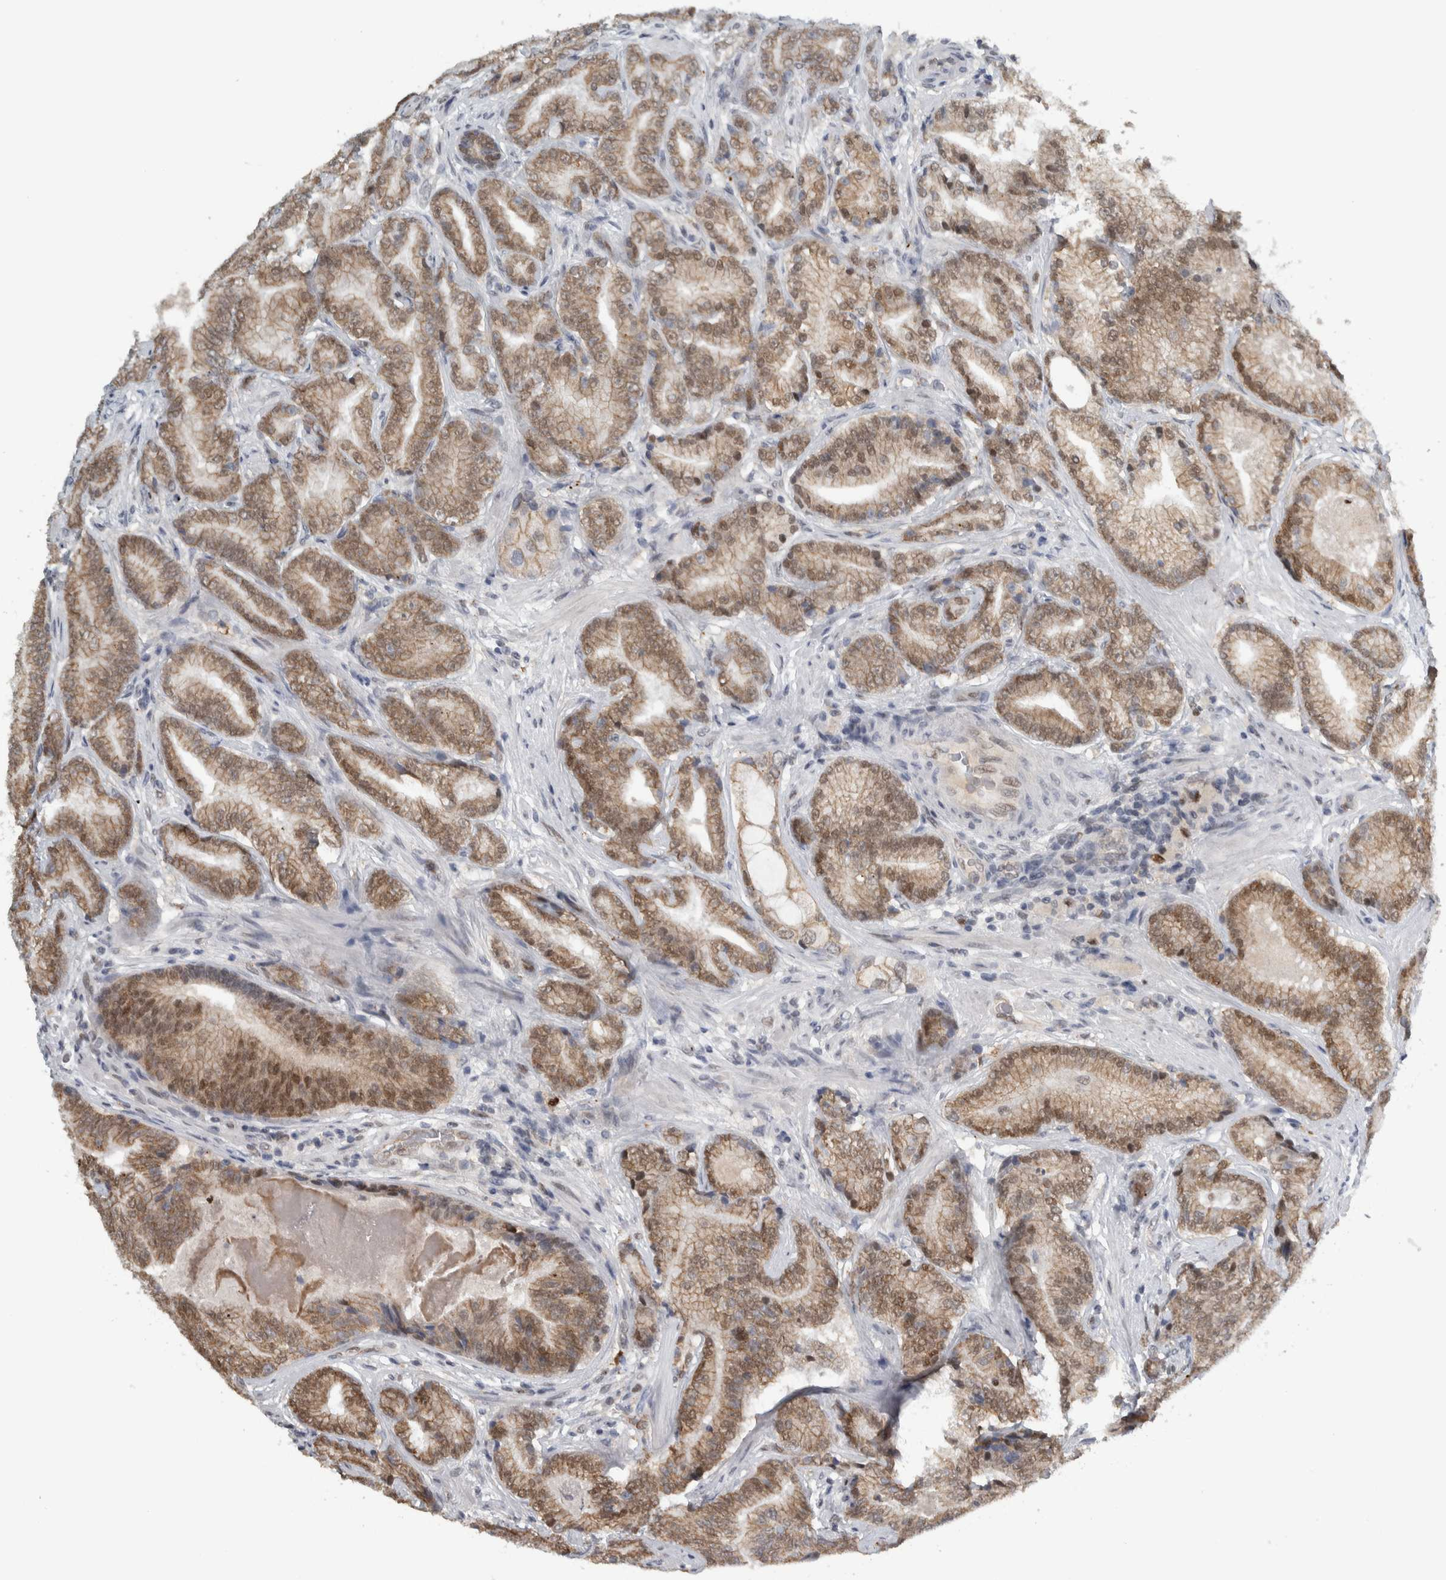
{"staining": {"intensity": "moderate", "quantity": ">75%", "location": "cytoplasmic/membranous,nuclear"}, "tissue": "prostate cancer", "cell_type": "Tumor cells", "image_type": "cancer", "snomed": [{"axis": "morphology", "description": "Adenocarcinoma, High grade"}, {"axis": "topography", "description": "Prostate"}], "caption": "Approximately >75% of tumor cells in human prostate high-grade adenocarcinoma display moderate cytoplasmic/membranous and nuclear protein expression as visualized by brown immunohistochemical staining.", "gene": "ADPRM", "patient": {"sex": "male", "age": 55}}